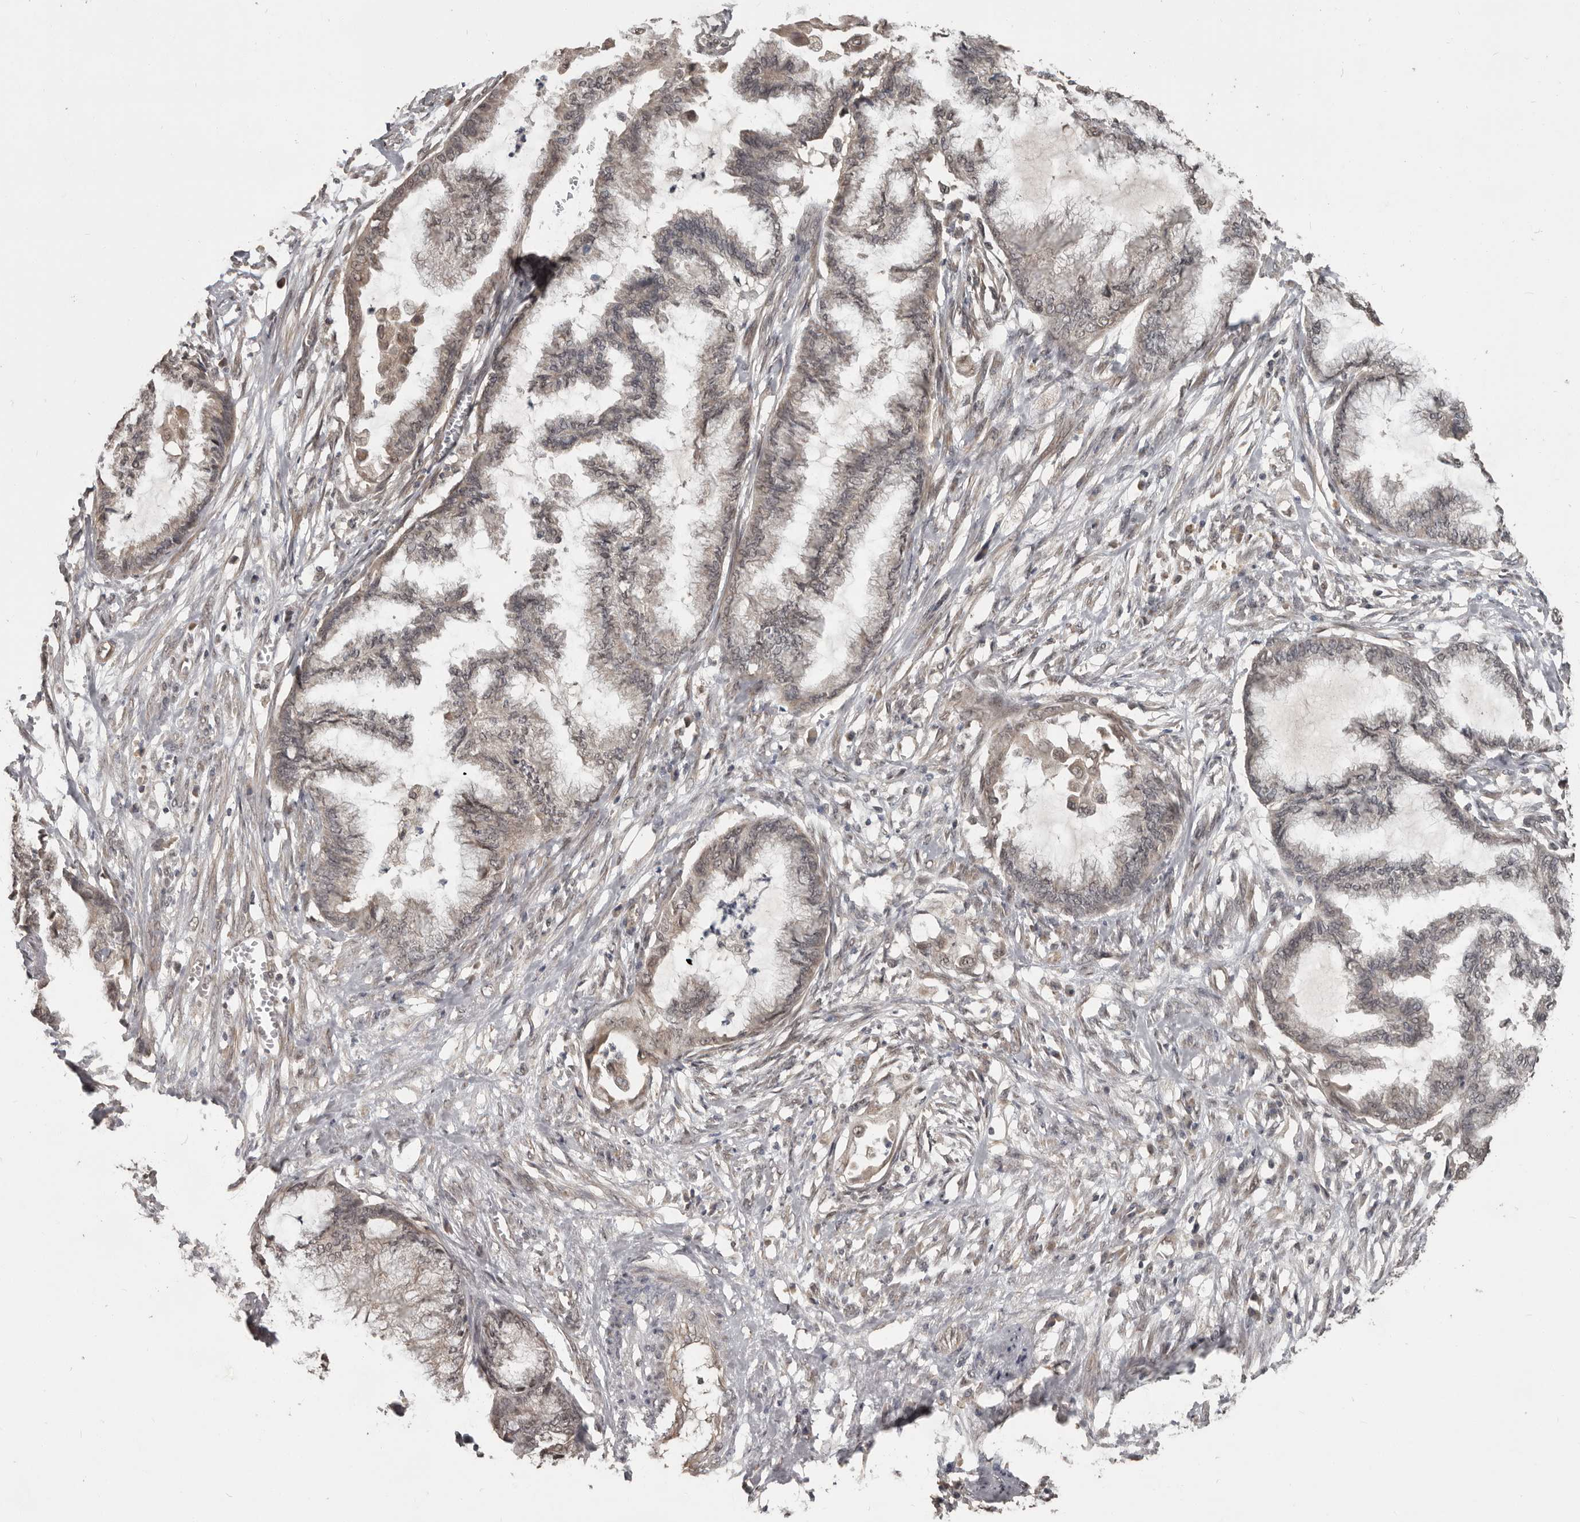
{"staining": {"intensity": "weak", "quantity": "25%-75%", "location": "nuclear"}, "tissue": "endometrial cancer", "cell_type": "Tumor cells", "image_type": "cancer", "snomed": [{"axis": "morphology", "description": "Adenocarcinoma, NOS"}, {"axis": "topography", "description": "Endometrium"}], "caption": "DAB (3,3'-diaminobenzidine) immunohistochemical staining of human endometrial cancer (adenocarcinoma) displays weak nuclear protein staining in approximately 25%-75% of tumor cells.", "gene": "ZFP14", "patient": {"sex": "female", "age": 86}}